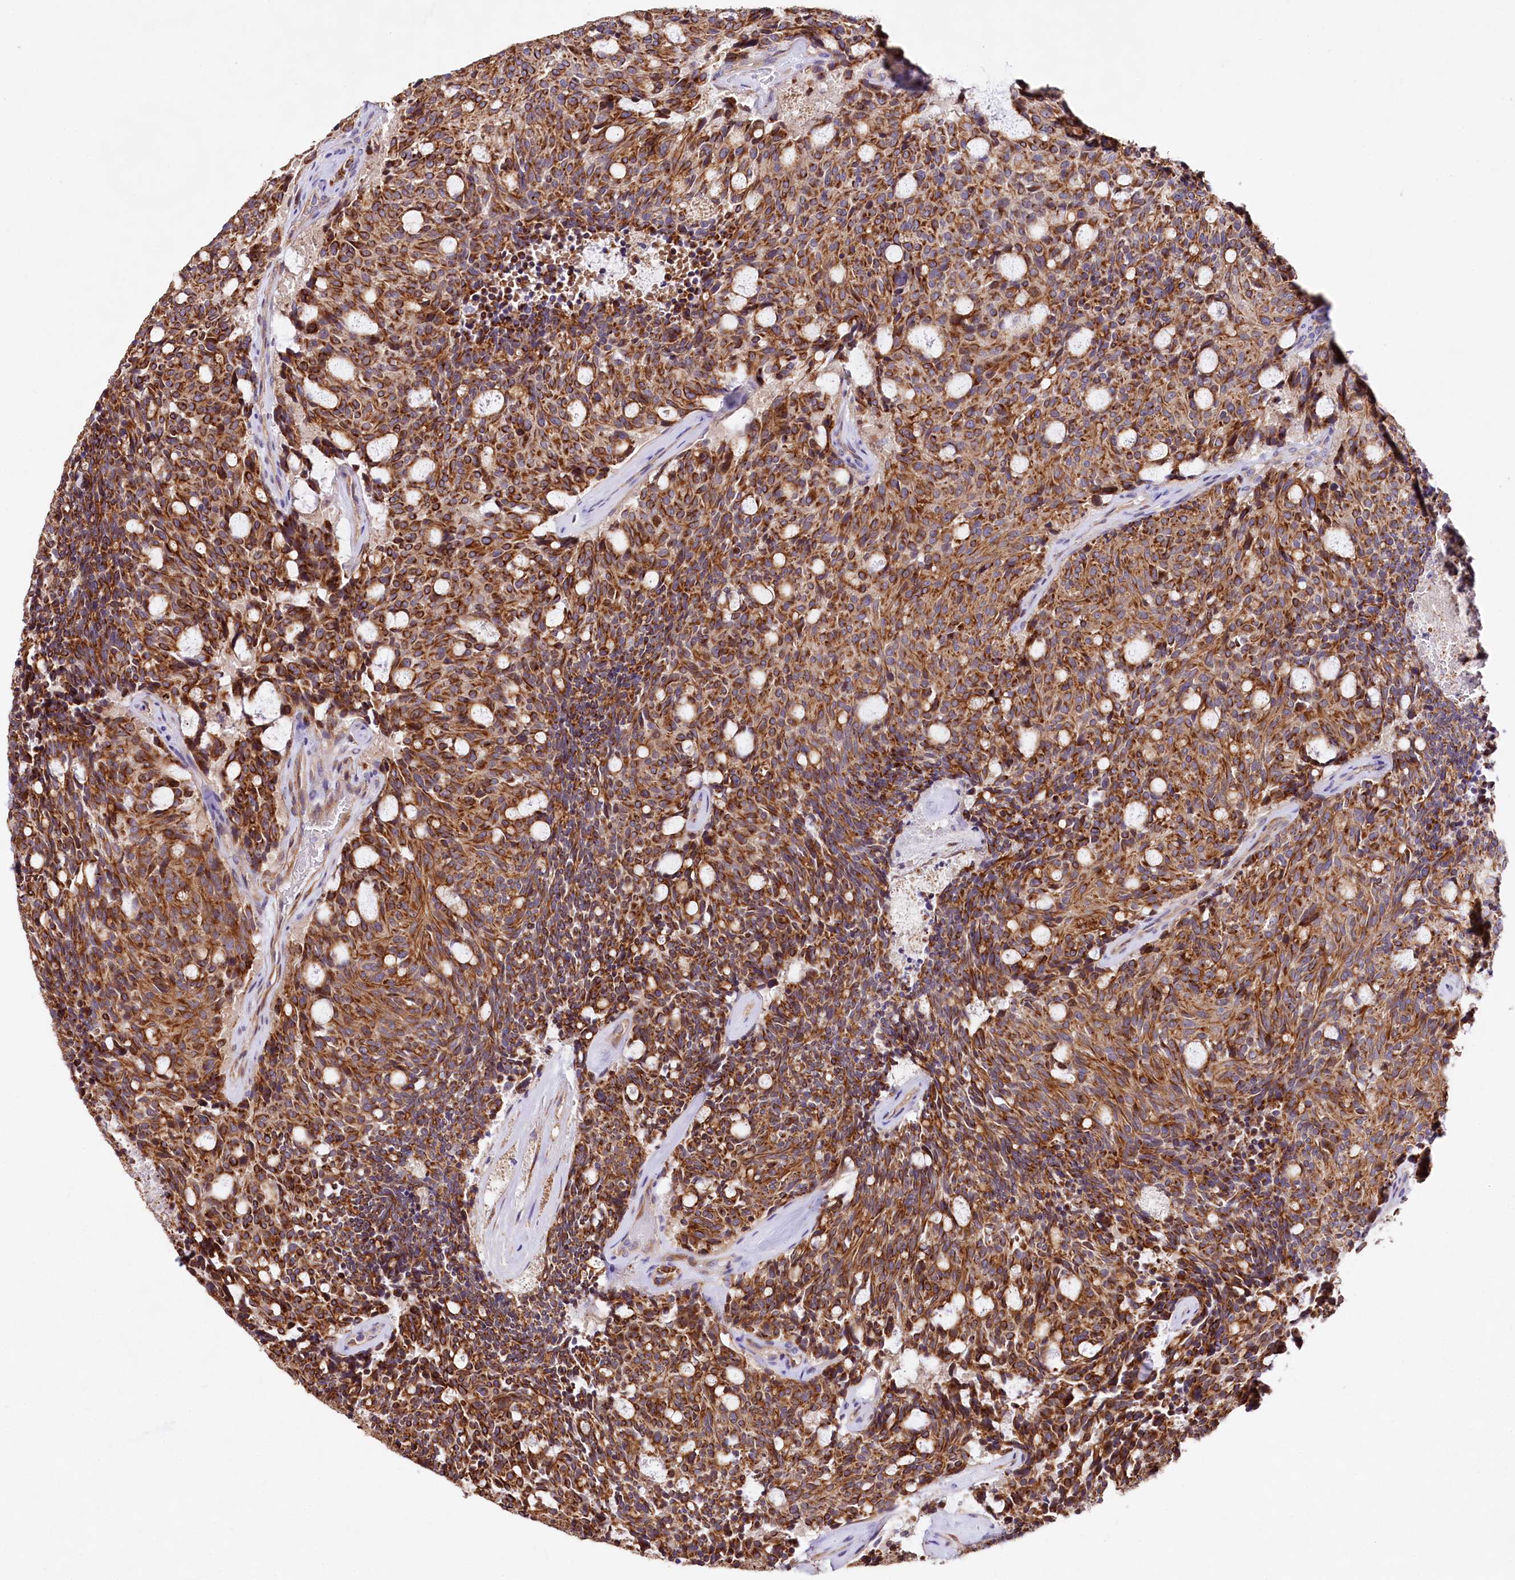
{"staining": {"intensity": "strong", "quantity": ">75%", "location": "cytoplasmic/membranous"}, "tissue": "carcinoid", "cell_type": "Tumor cells", "image_type": "cancer", "snomed": [{"axis": "morphology", "description": "Carcinoid, malignant, NOS"}, {"axis": "topography", "description": "Pancreas"}], "caption": "A high-resolution histopathology image shows immunohistochemistry staining of carcinoid, which exhibits strong cytoplasmic/membranous staining in approximately >75% of tumor cells. The staining is performed using DAB (3,3'-diaminobenzidine) brown chromogen to label protein expression. The nuclei are counter-stained blue using hematoxylin.", "gene": "VPS11", "patient": {"sex": "female", "age": 54}}